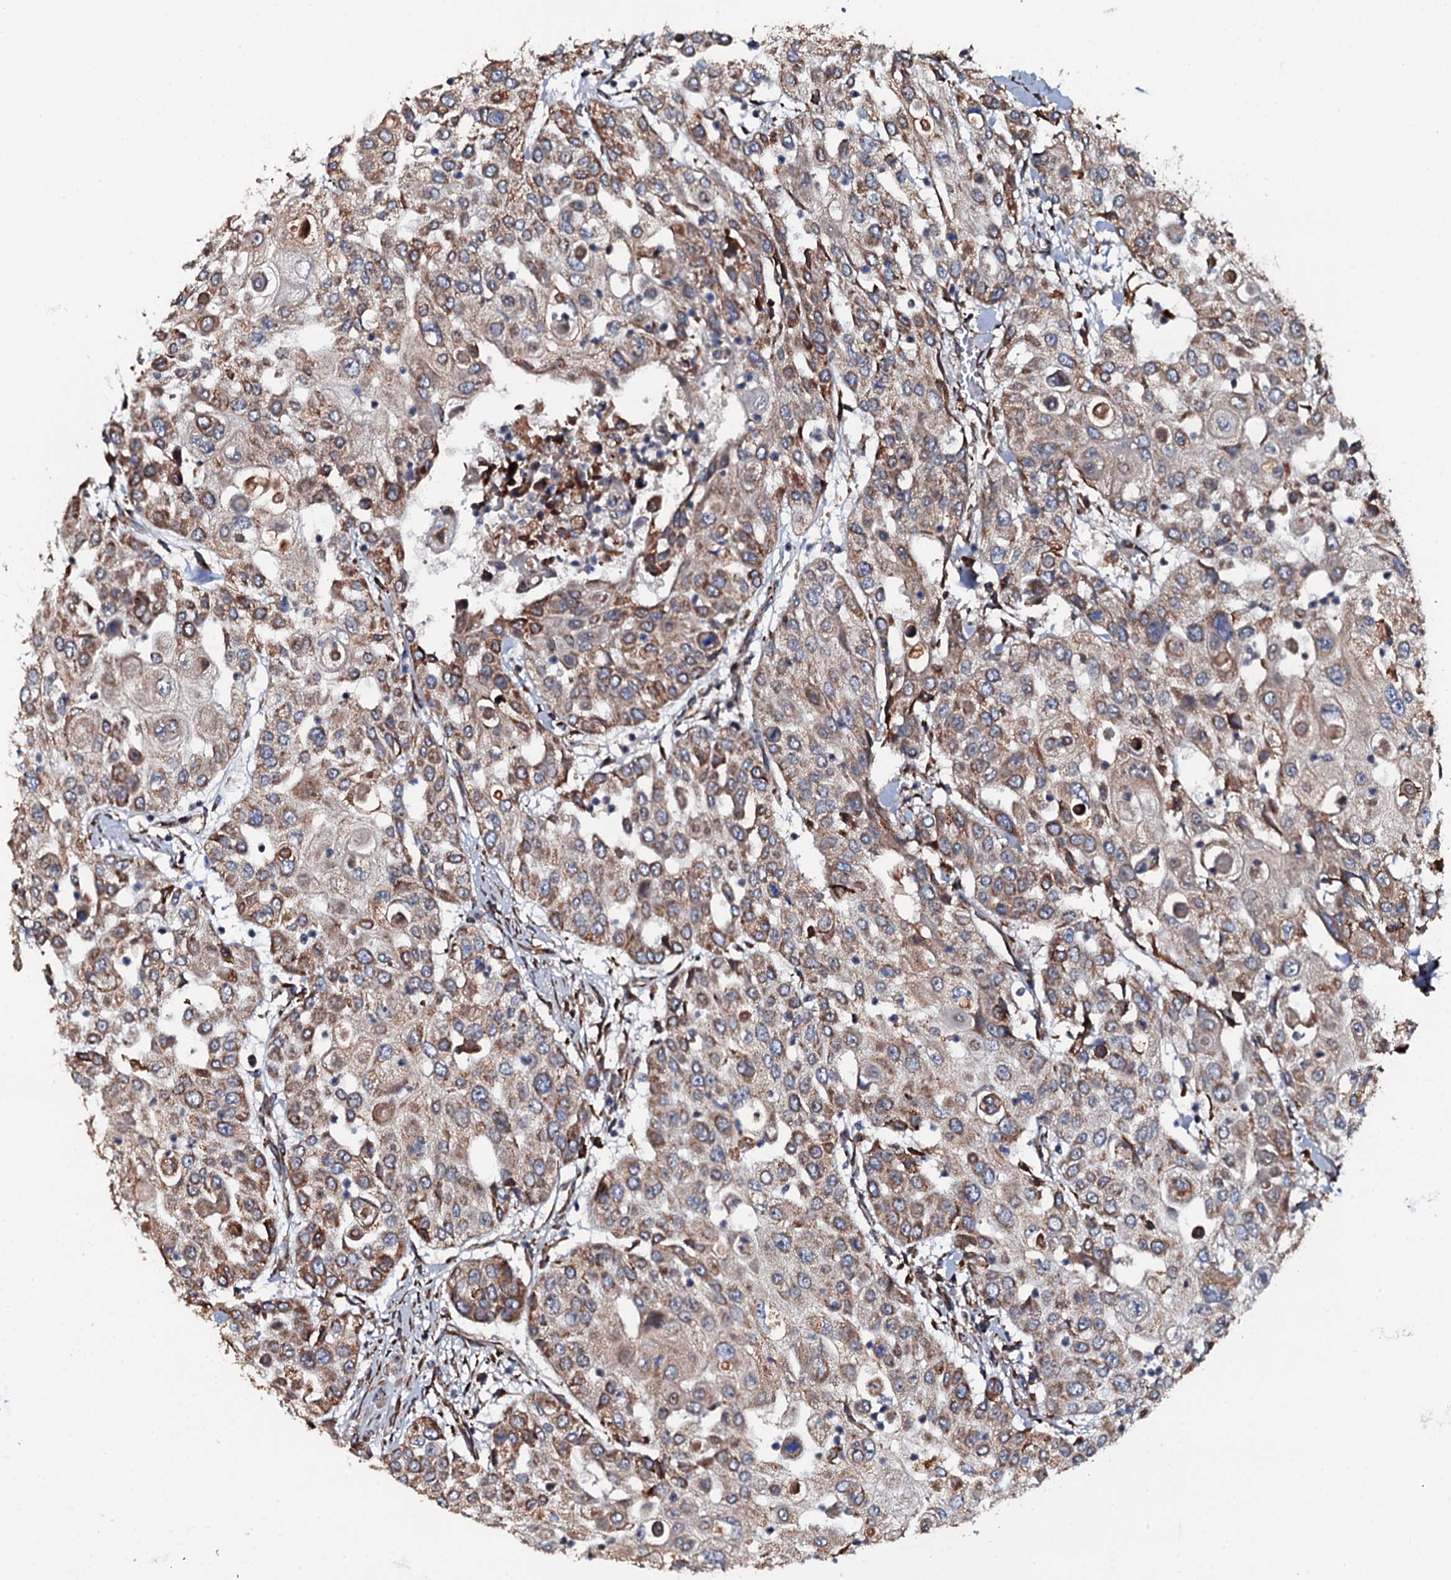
{"staining": {"intensity": "moderate", "quantity": ">75%", "location": "cytoplasmic/membranous"}, "tissue": "urothelial cancer", "cell_type": "Tumor cells", "image_type": "cancer", "snomed": [{"axis": "morphology", "description": "Urothelial carcinoma, High grade"}, {"axis": "topography", "description": "Urinary bladder"}], "caption": "This is a micrograph of immunohistochemistry (IHC) staining of high-grade urothelial carcinoma, which shows moderate expression in the cytoplasmic/membranous of tumor cells.", "gene": "RAB12", "patient": {"sex": "female", "age": 79}}